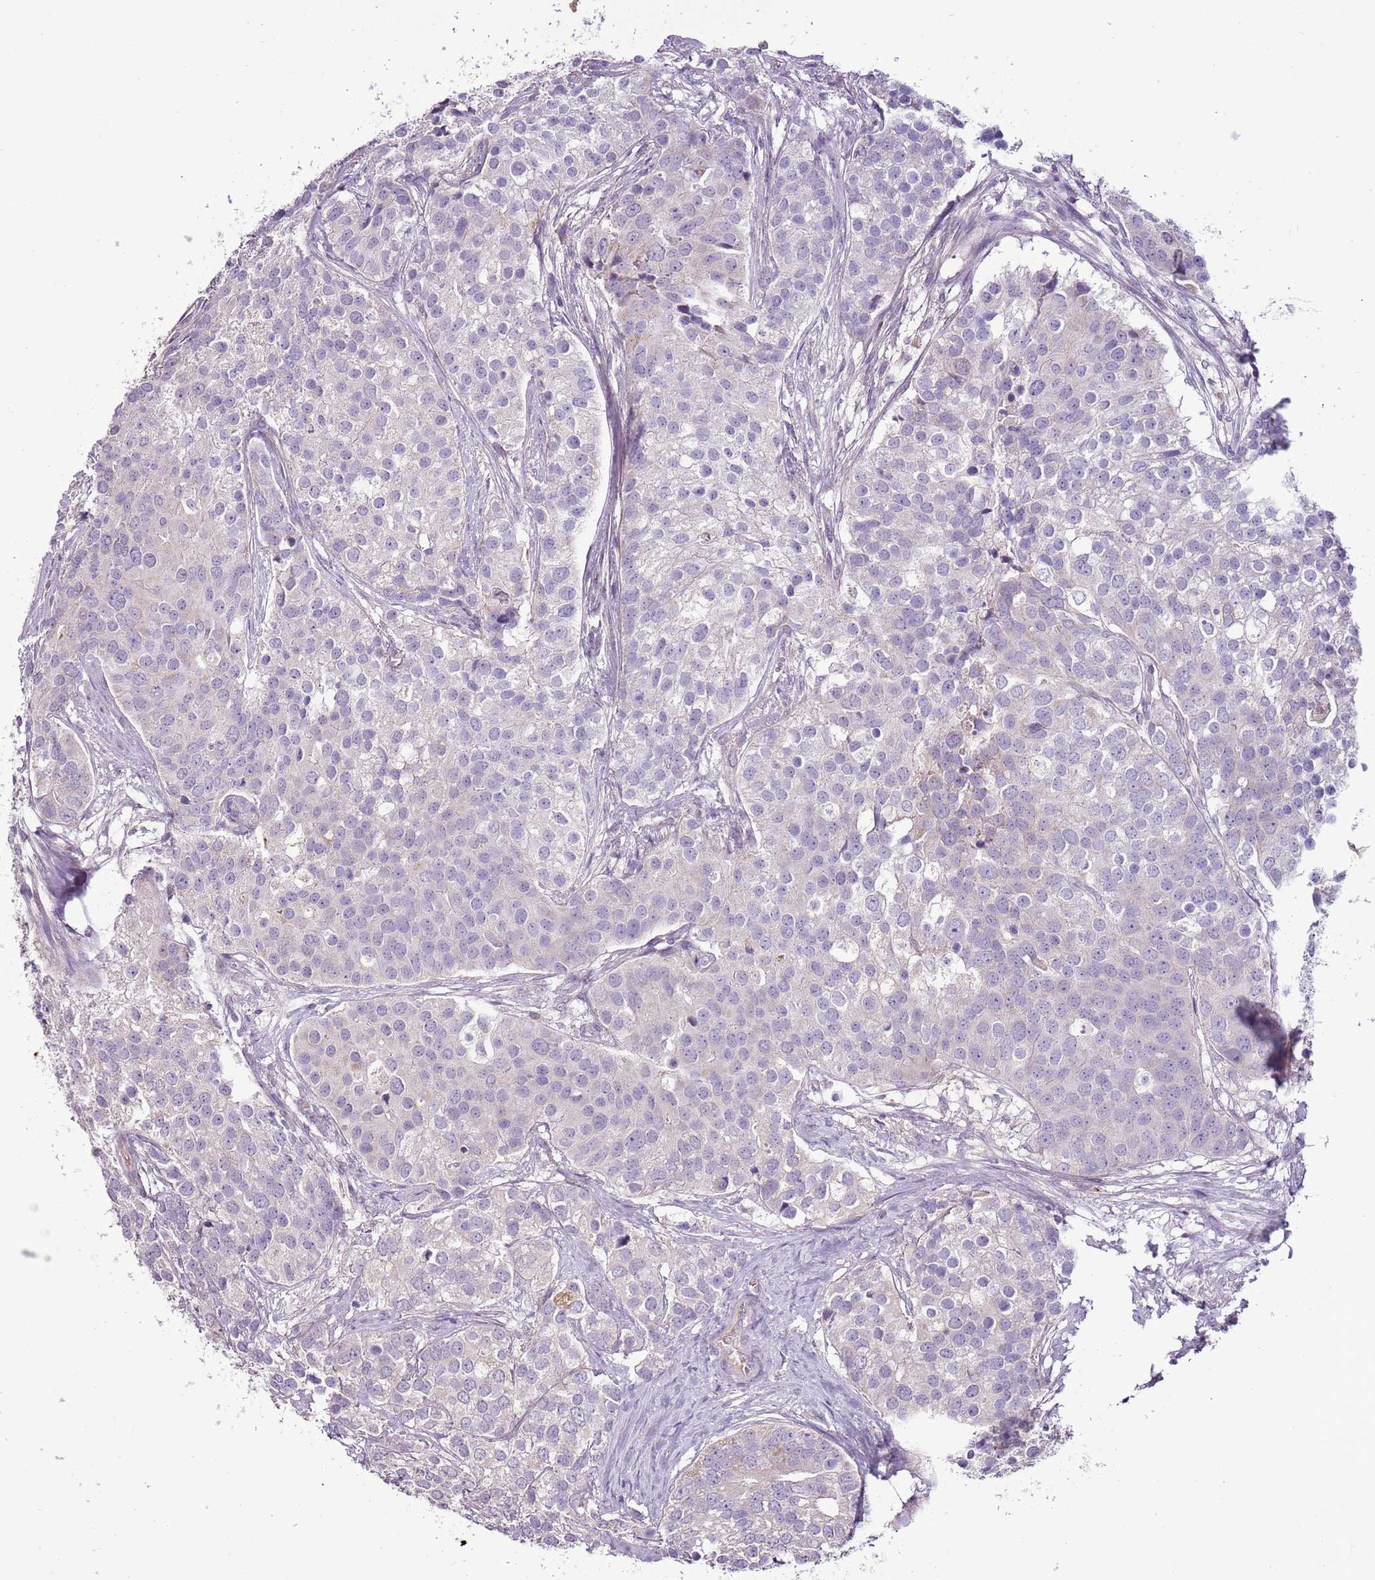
{"staining": {"intensity": "weak", "quantity": "<25%", "location": "cytoplasmic/membranous"}, "tissue": "prostate cancer", "cell_type": "Tumor cells", "image_type": "cancer", "snomed": [{"axis": "morphology", "description": "Adenocarcinoma, High grade"}, {"axis": "topography", "description": "Prostate"}], "caption": "Protein analysis of prostate adenocarcinoma (high-grade) reveals no significant positivity in tumor cells.", "gene": "CMKLR1", "patient": {"sex": "male", "age": 62}}